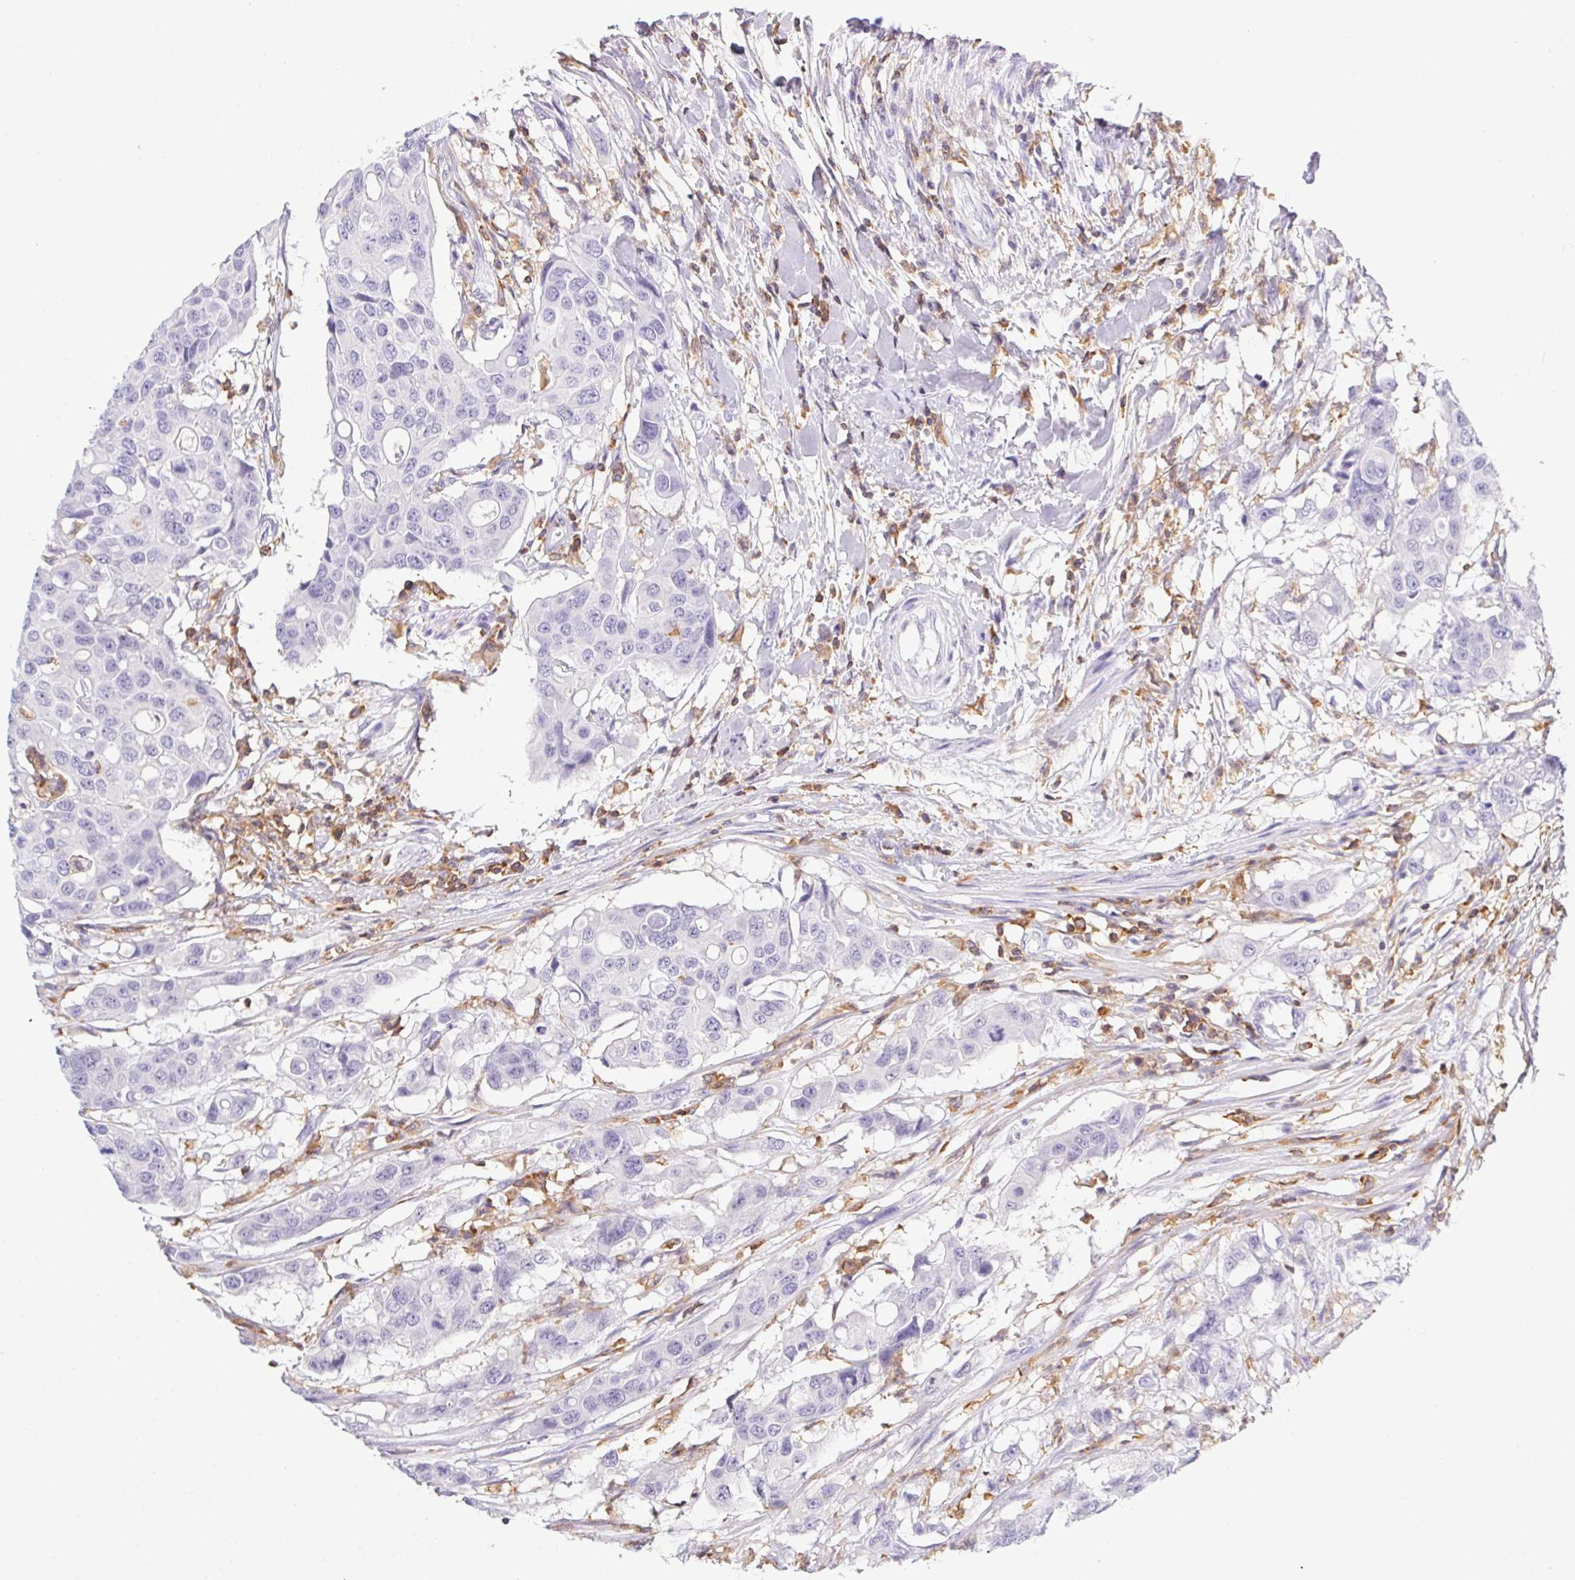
{"staining": {"intensity": "negative", "quantity": "none", "location": "none"}, "tissue": "colorectal cancer", "cell_type": "Tumor cells", "image_type": "cancer", "snomed": [{"axis": "morphology", "description": "Adenocarcinoma, NOS"}, {"axis": "topography", "description": "Colon"}], "caption": "Human adenocarcinoma (colorectal) stained for a protein using immunohistochemistry (IHC) displays no staining in tumor cells.", "gene": "APBB1IP", "patient": {"sex": "male", "age": 77}}